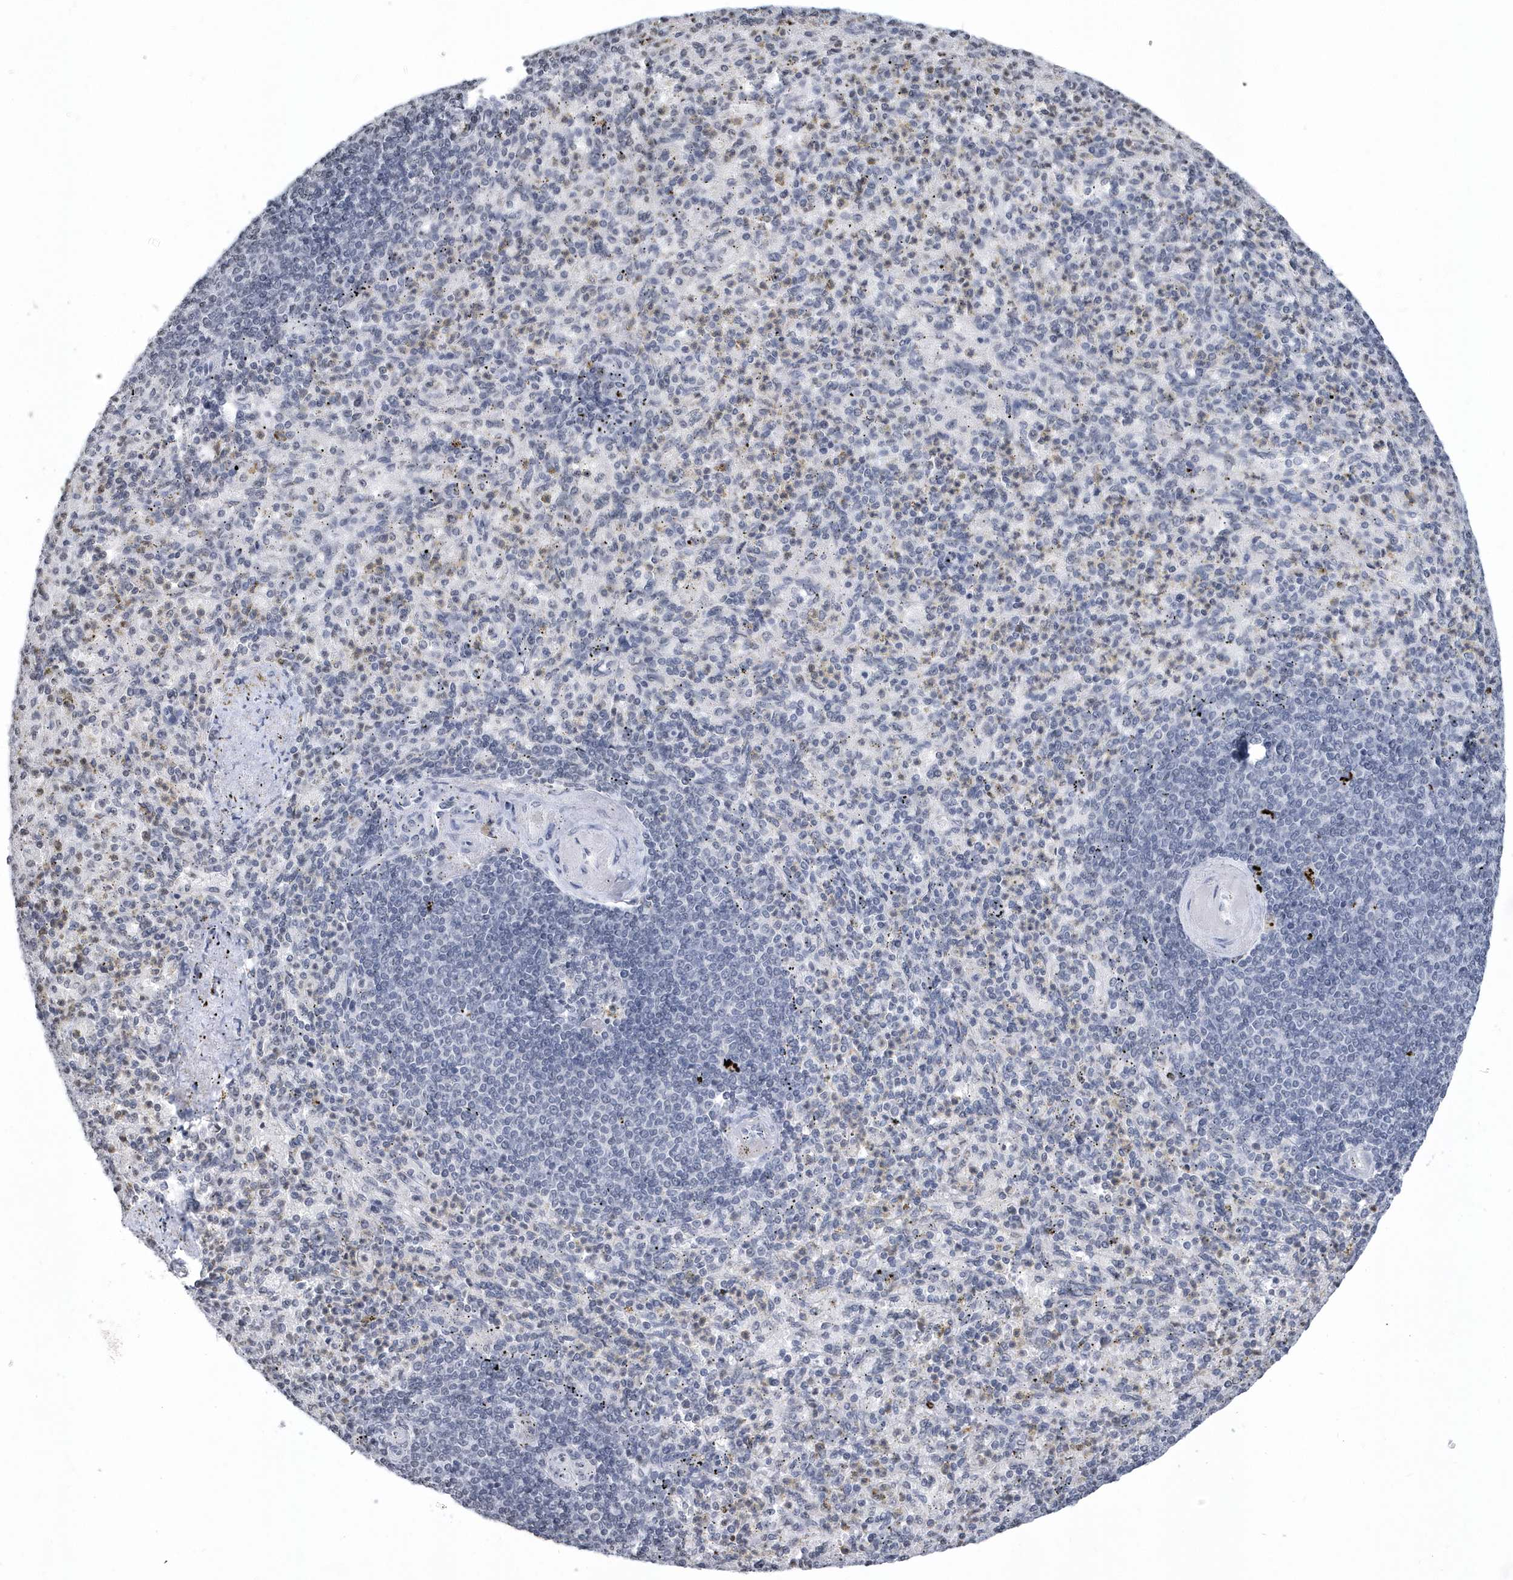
{"staining": {"intensity": "negative", "quantity": "none", "location": "none"}, "tissue": "spleen", "cell_type": "Cells in red pulp", "image_type": "normal", "snomed": [{"axis": "morphology", "description": "Normal tissue, NOS"}, {"axis": "topography", "description": "Spleen"}], "caption": "DAB (3,3'-diaminobenzidine) immunohistochemical staining of unremarkable spleen displays no significant positivity in cells in red pulp. The staining was performed using DAB to visualize the protein expression in brown, while the nuclei were stained in blue with hematoxylin (Magnification: 20x).", "gene": "VWA5B2", "patient": {"sex": "female", "age": 74}}